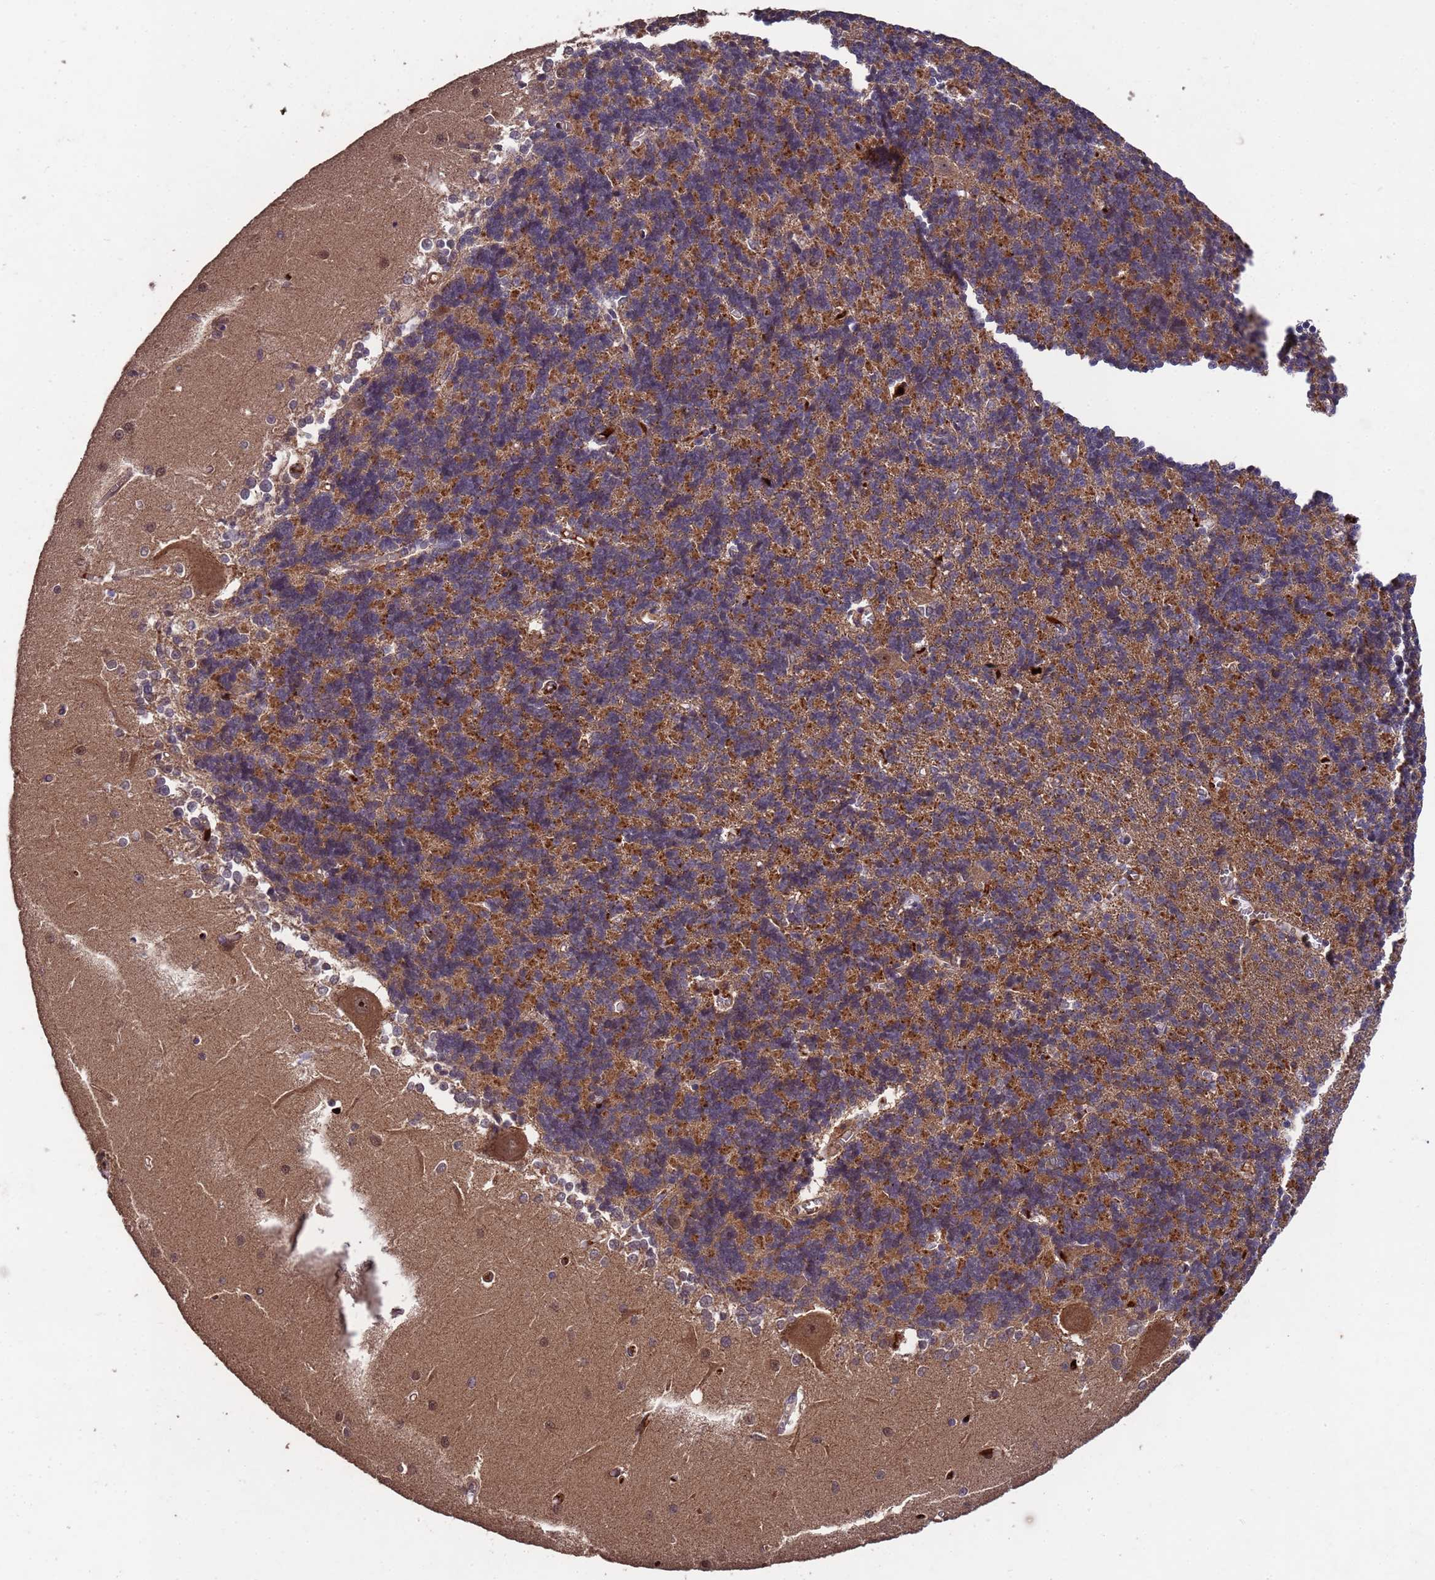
{"staining": {"intensity": "moderate", "quantity": ">75%", "location": "cytoplasmic/membranous"}, "tissue": "cerebellum", "cell_type": "Cells in granular layer", "image_type": "normal", "snomed": [{"axis": "morphology", "description": "Normal tissue, NOS"}, {"axis": "topography", "description": "Cerebellum"}], "caption": "Moderate cytoplasmic/membranous protein positivity is seen in approximately >75% of cells in granular layer in cerebellum.", "gene": "CCDC184", "patient": {"sex": "male", "age": 37}}